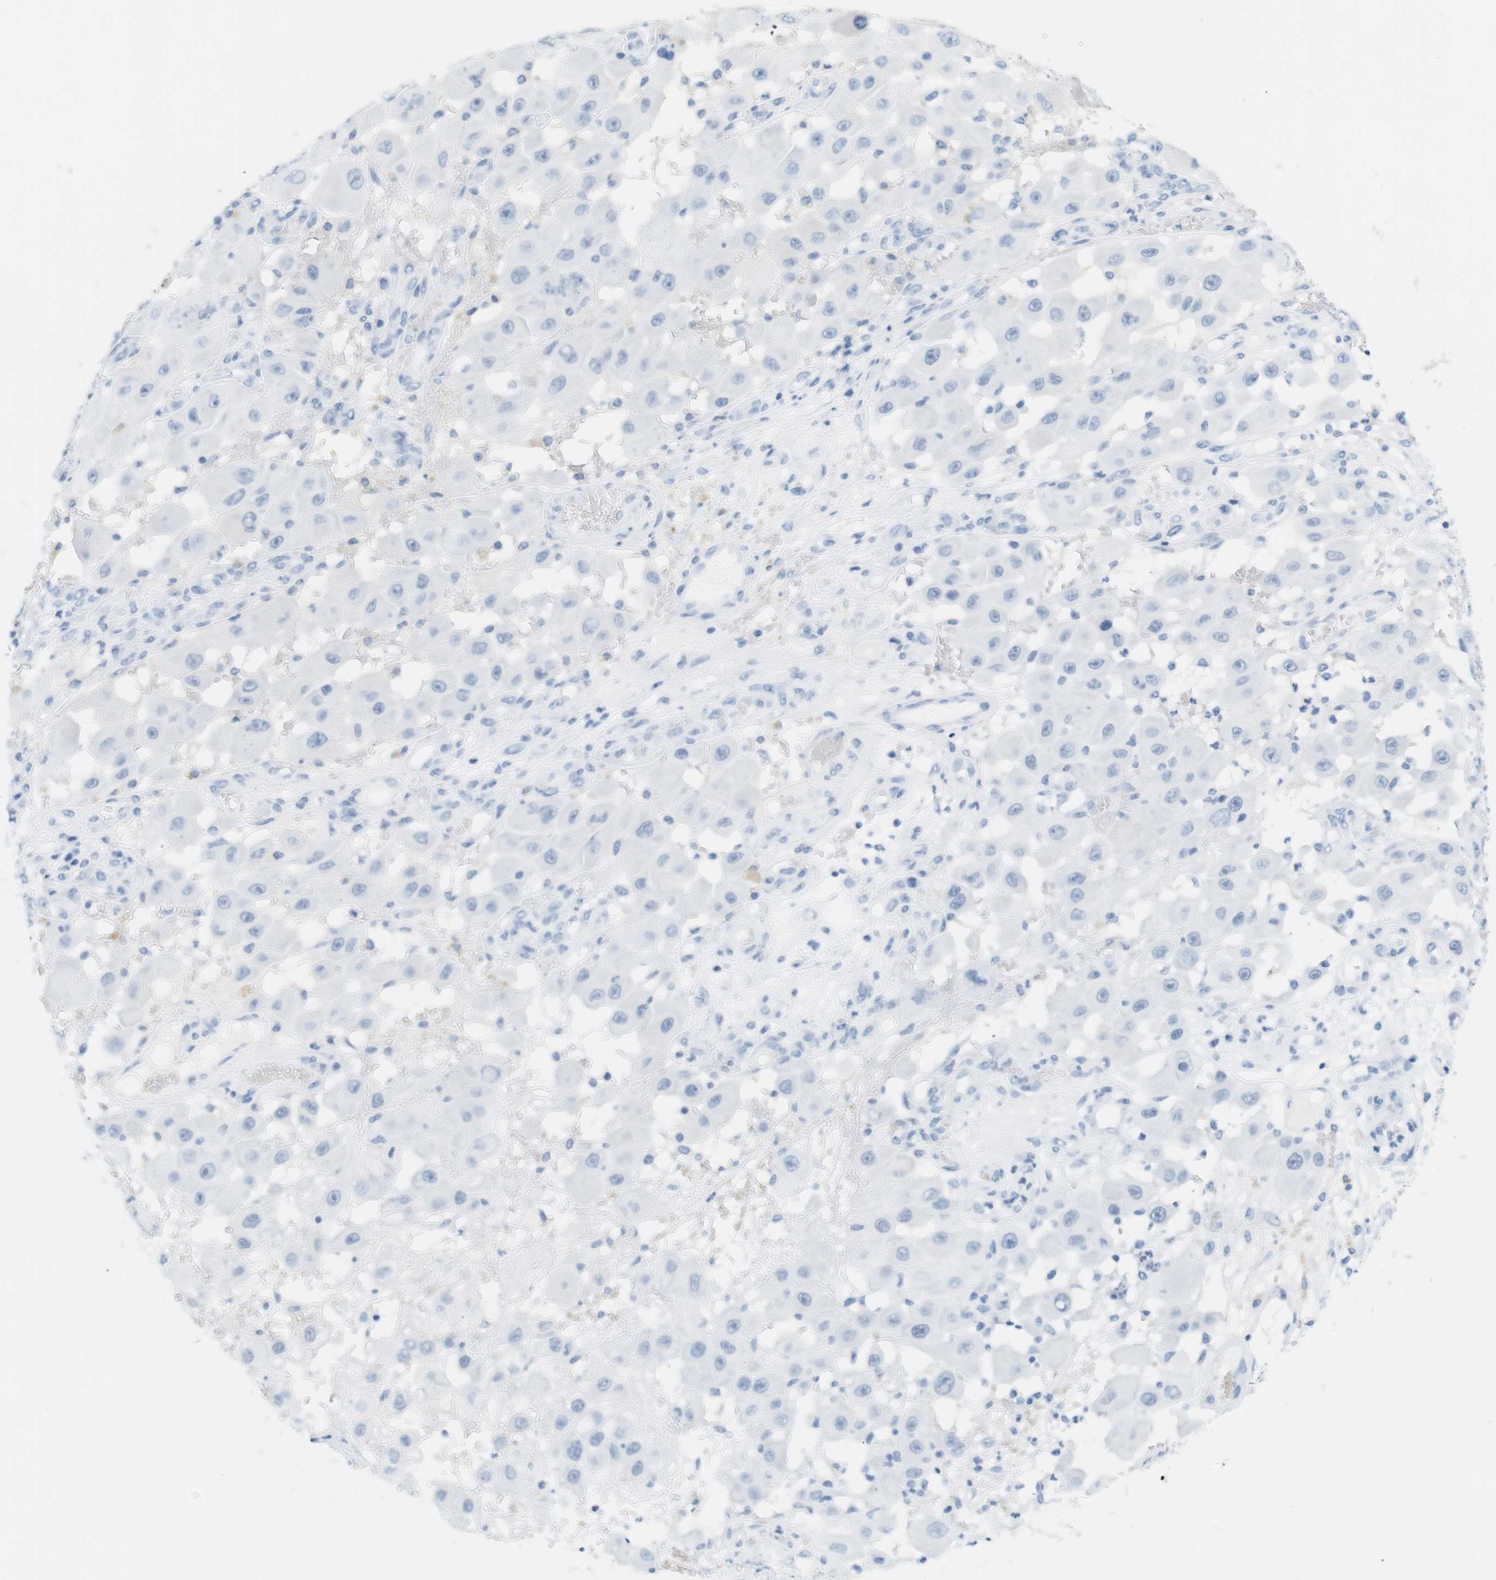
{"staining": {"intensity": "negative", "quantity": "none", "location": "none"}, "tissue": "melanoma", "cell_type": "Tumor cells", "image_type": "cancer", "snomed": [{"axis": "morphology", "description": "Malignant melanoma, NOS"}, {"axis": "topography", "description": "Skin"}], "caption": "This histopathology image is of melanoma stained with immunohistochemistry (IHC) to label a protein in brown with the nuclei are counter-stained blue. There is no expression in tumor cells.", "gene": "TNNT2", "patient": {"sex": "female", "age": 81}}